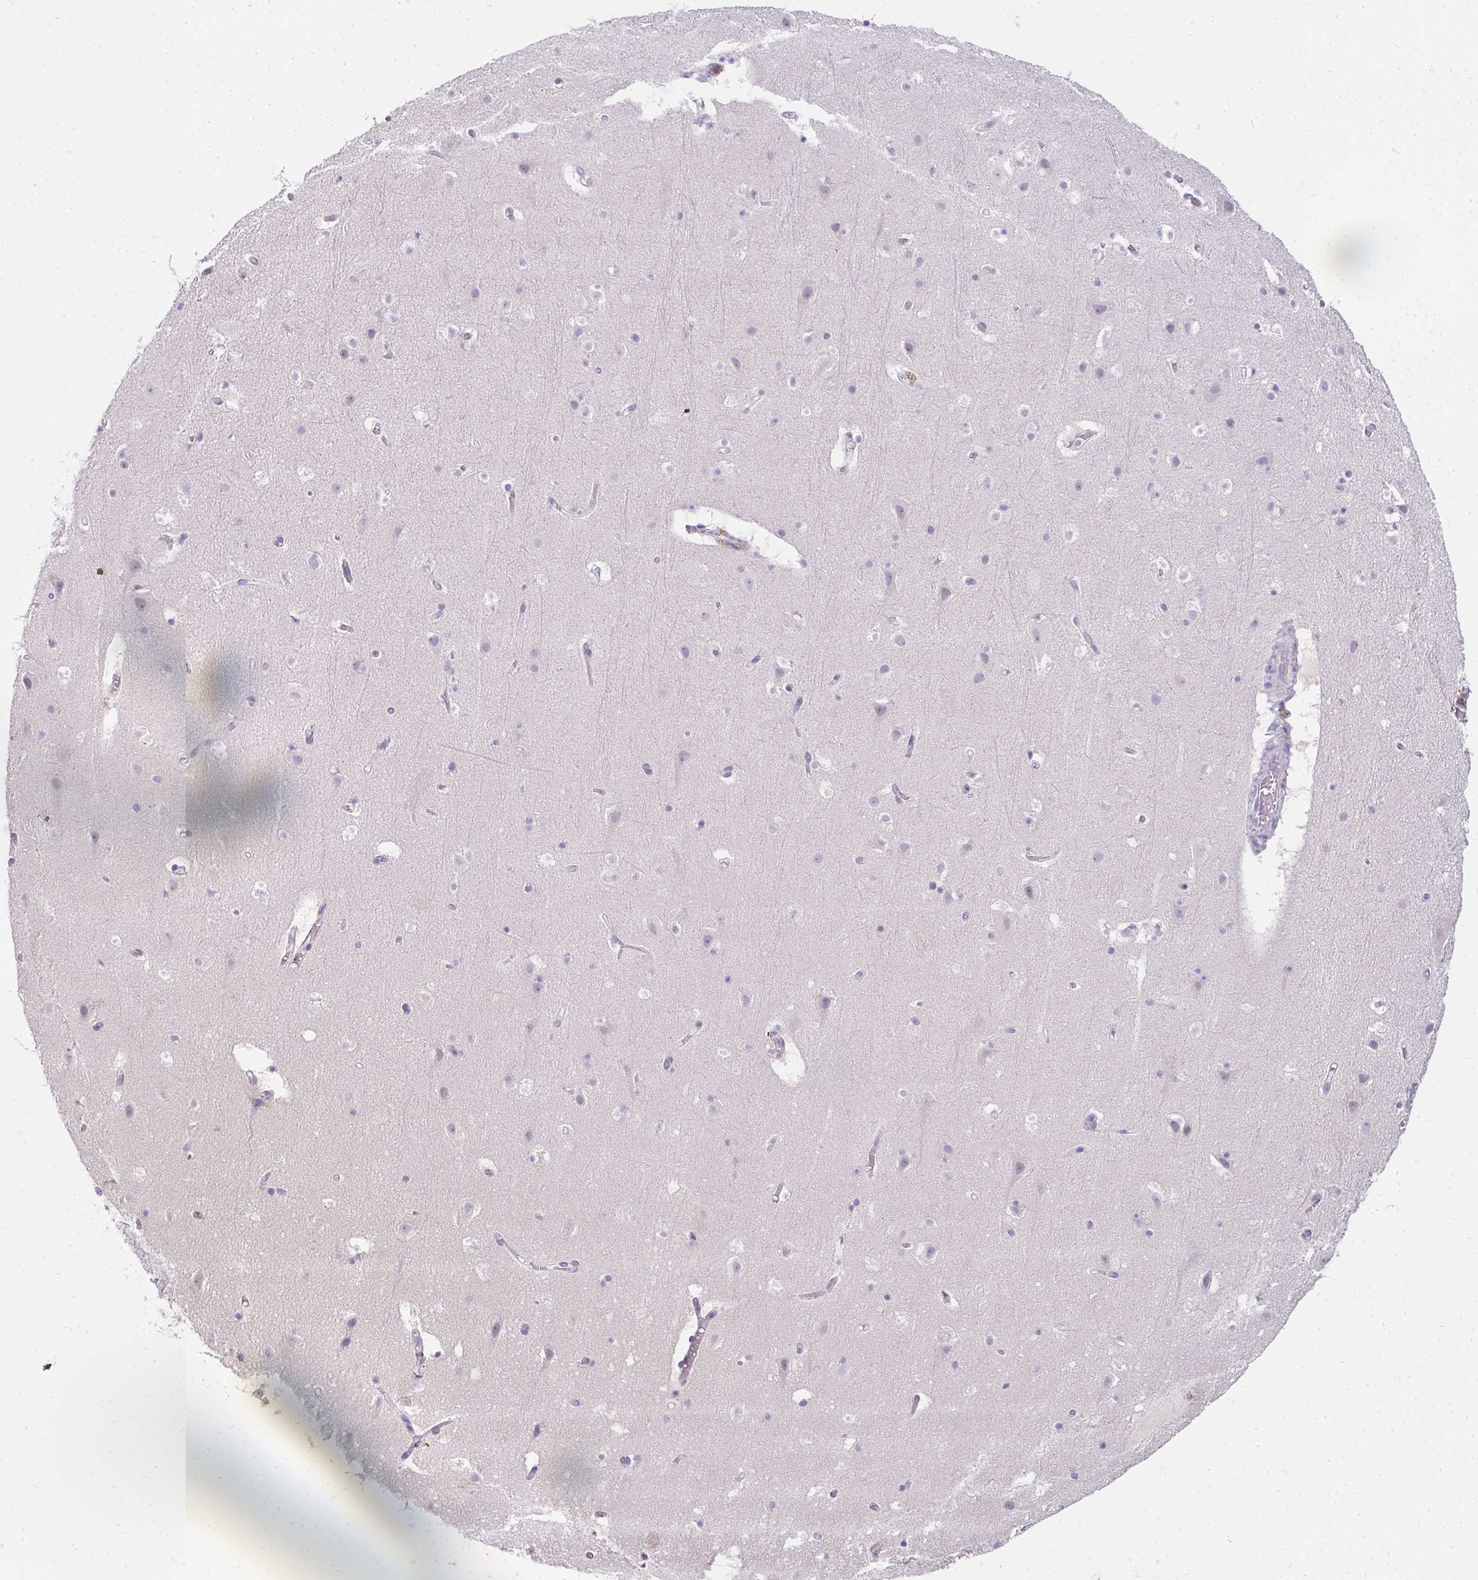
{"staining": {"intensity": "negative", "quantity": "none", "location": "none"}, "tissue": "cerebral cortex", "cell_type": "Endothelial cells", "image_type": "normal", "snomed": [{"axis": "morphology", "description": "Normal tissue, NOS"}, {"axis": "topography", "description": "Cerebral cortex"}], "caption": "This is an IHC micrograph of benign human cerebral cortex. There is no positivity in endothelial cells.", "gene": "PPP1R3G", "patient": {"sex": "female", "age": 42}}